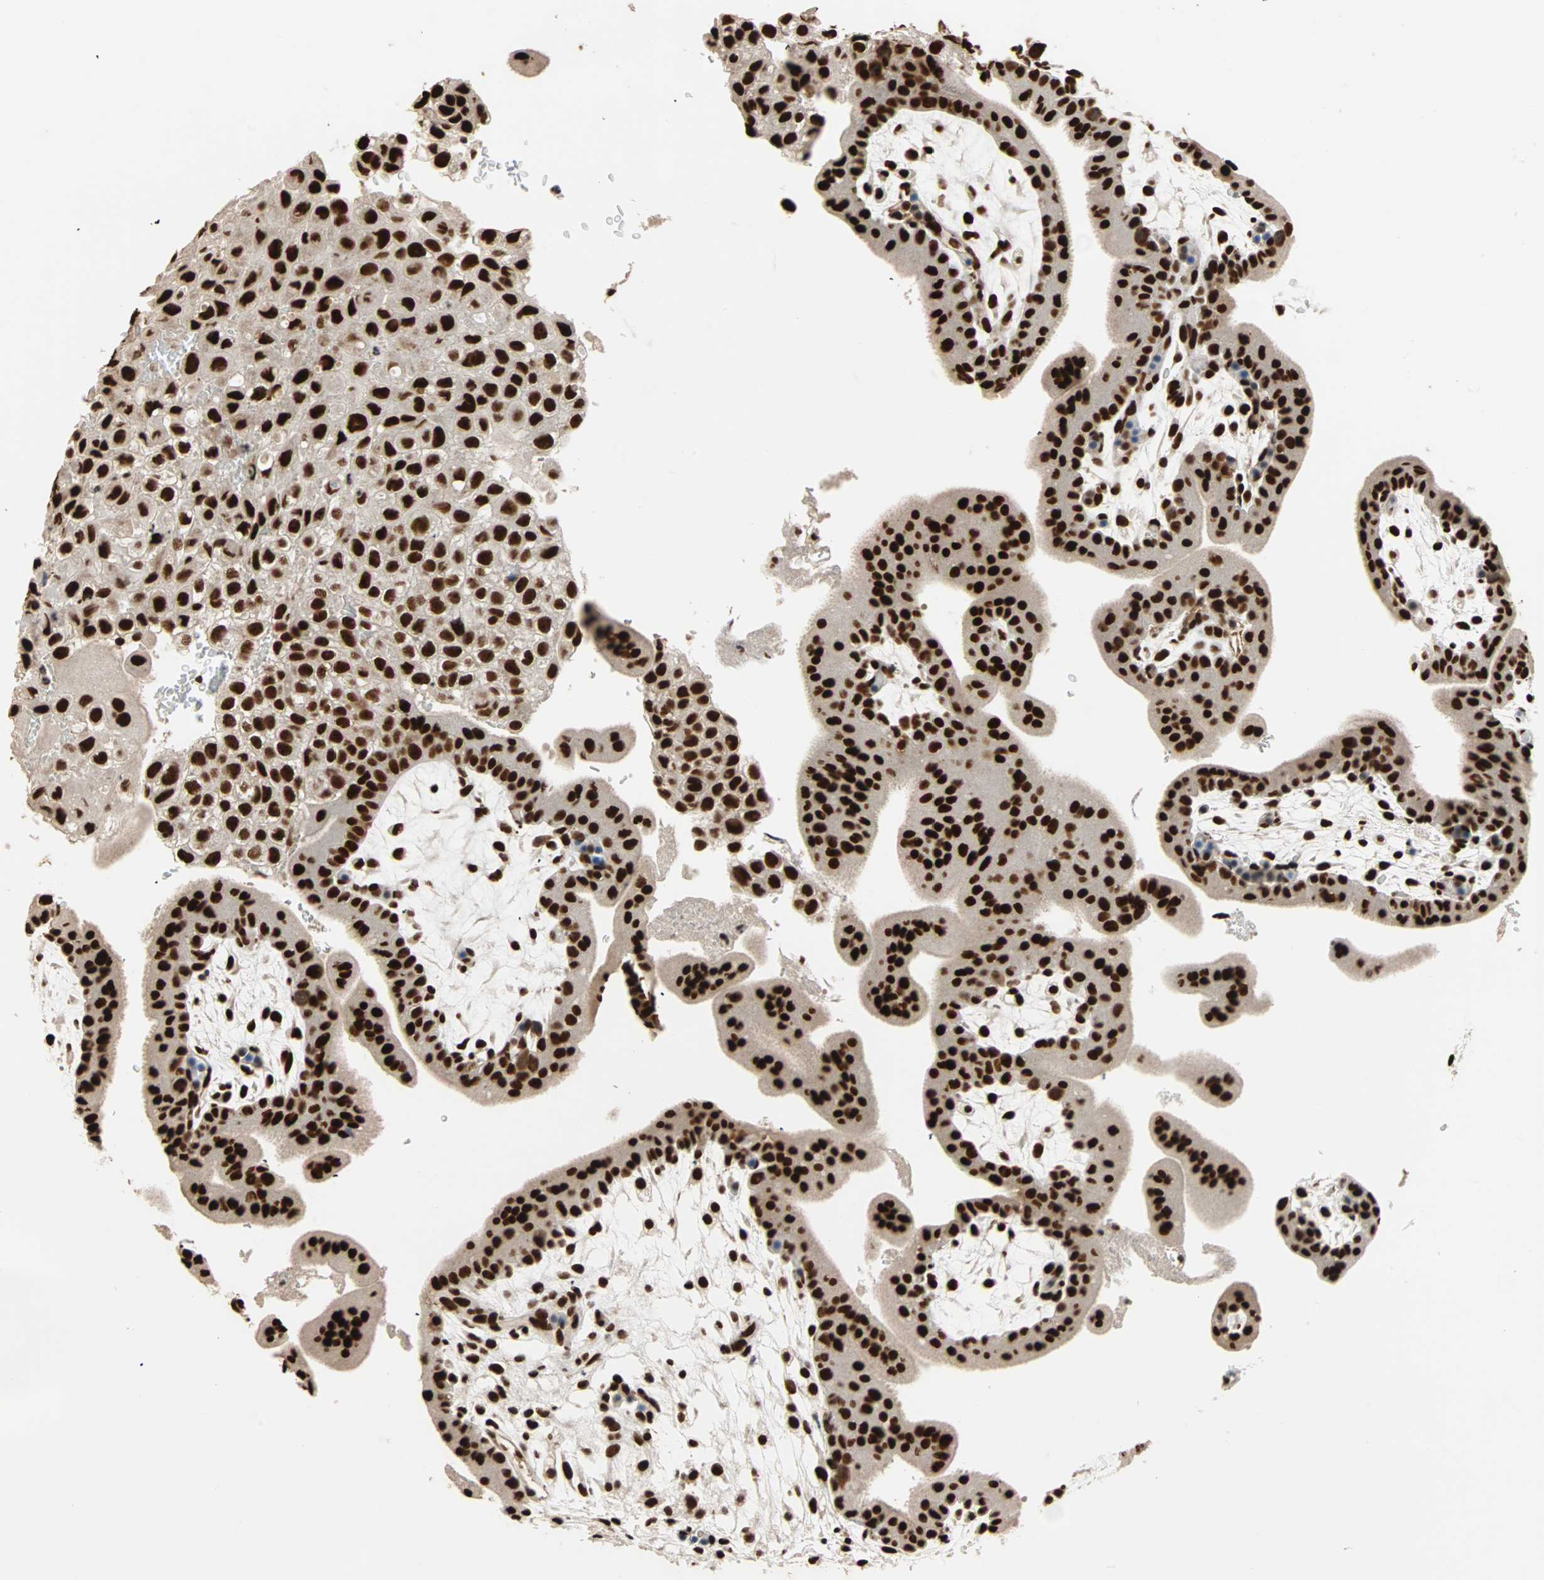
{"staining": {"intensity": "strong", "quantity": ">75%", "location": "nuclear"}, "tissue": "placenta", "cell_type": "Decidual cells", "image_type": "normal", "snomed": [{"axis": "morphology", "description": "Normal tissue, NOS"}, {"axis": "topography", "description": "Placenta"}], "caption": "Approximately >75% of decidual cells in normal placenta display strong nuclear protein expression as visualized by brown immunohistochemical staining.", "gene": "ILF2", "patient": {"sex": "female", "age": 35}}